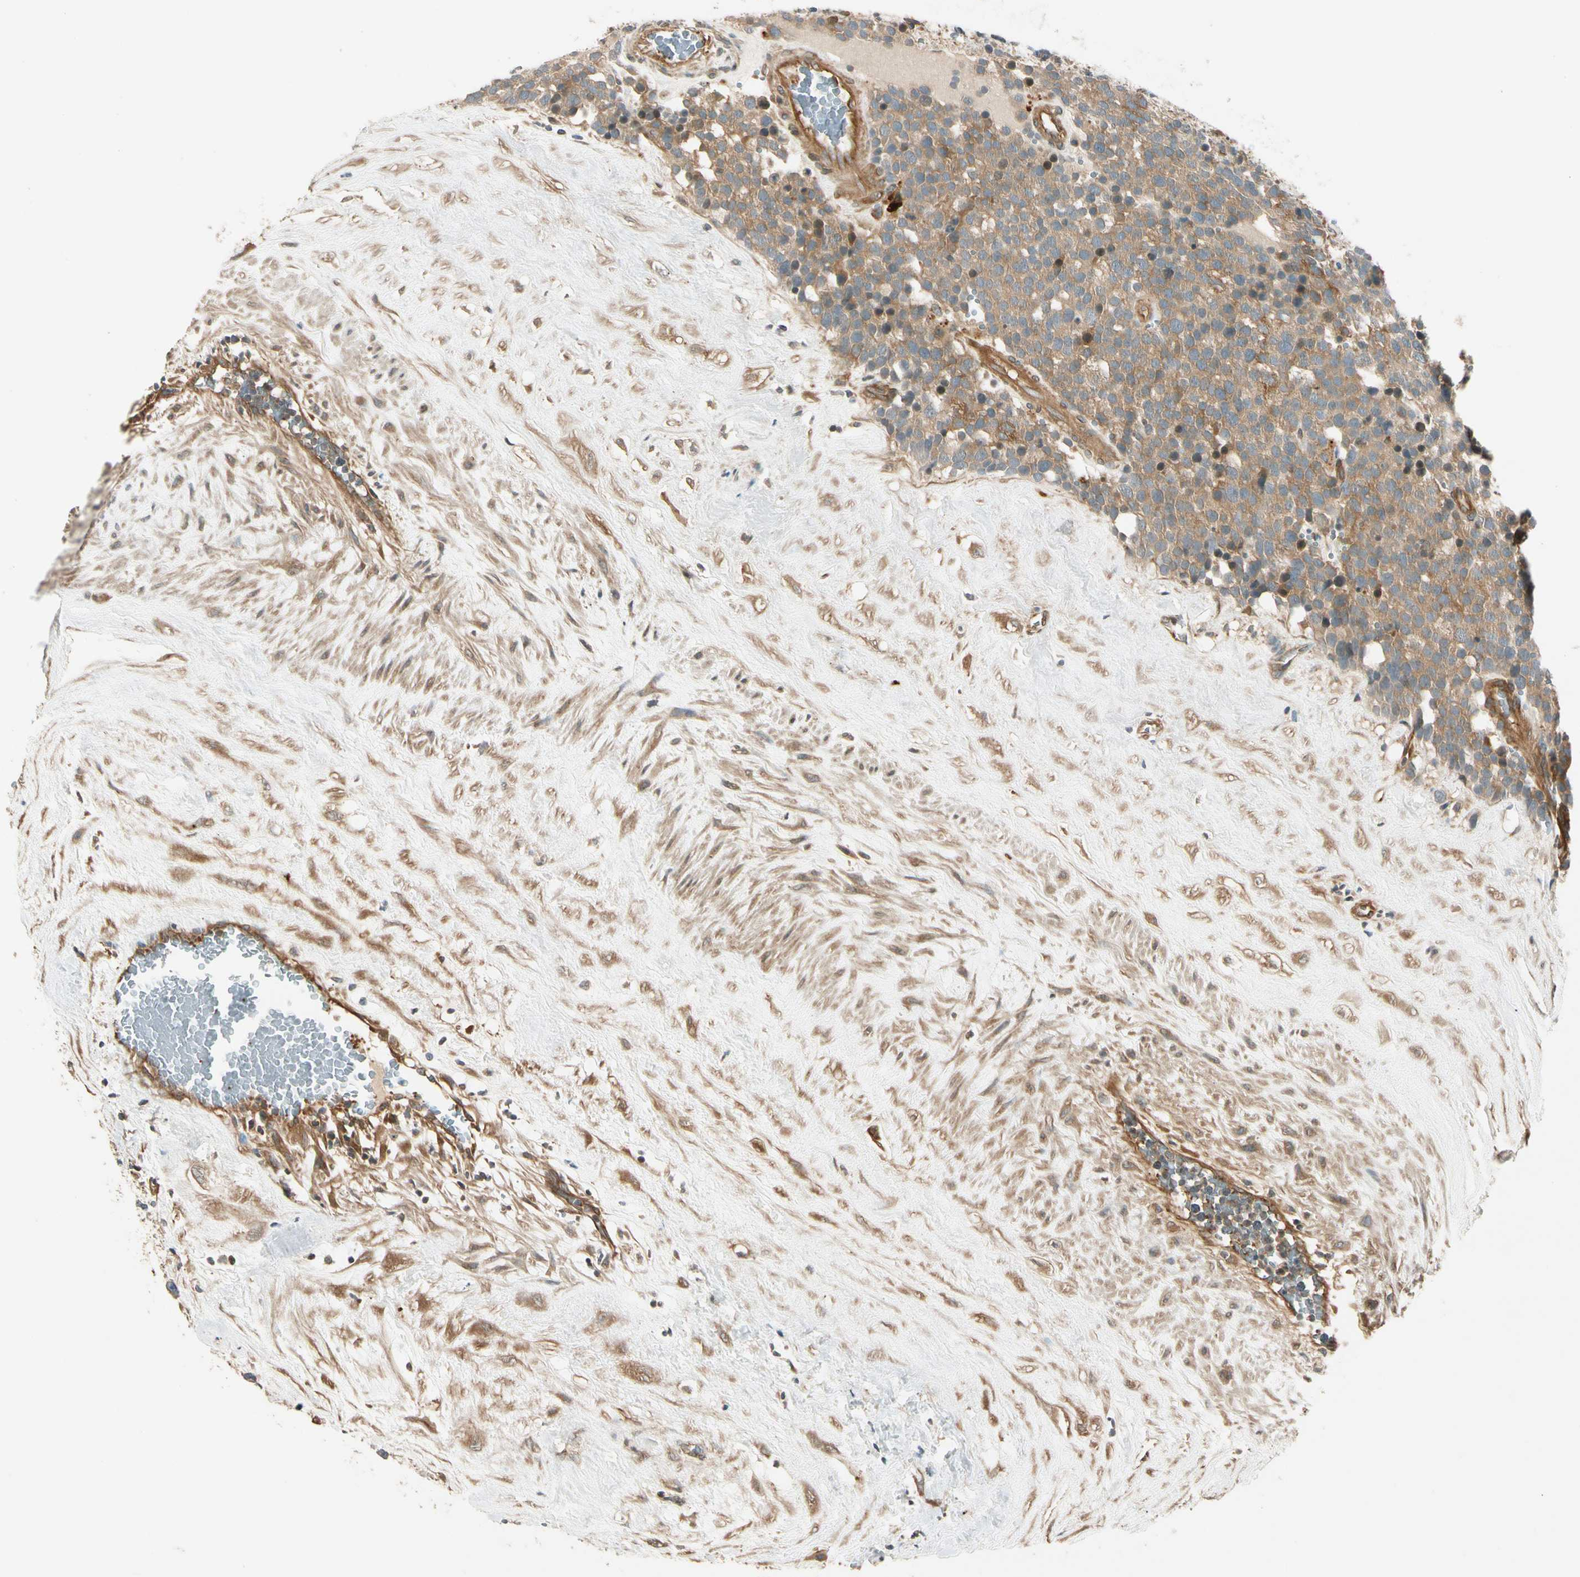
{"staining": {"intensity": "weak", "quantity": ">75%", "location": "cytoplasmic/membranous"}, "tissue": "testis cancer", "cell_type": "Tumor cells", "image_type": "cancer", "snomed": [{"axis": "morphology", "description": "Seminoma, NOS"}, {"axis": "topography", "description": "Testis"}], "caption": "Weak cytoplasmic/membranous positivity for a protein is appreciated in approximately >75% of tumor cells of testis cancer using immunohistochemistry.", "gene": "ROCK2", "patient": {"sex": "male", "age": 71}}